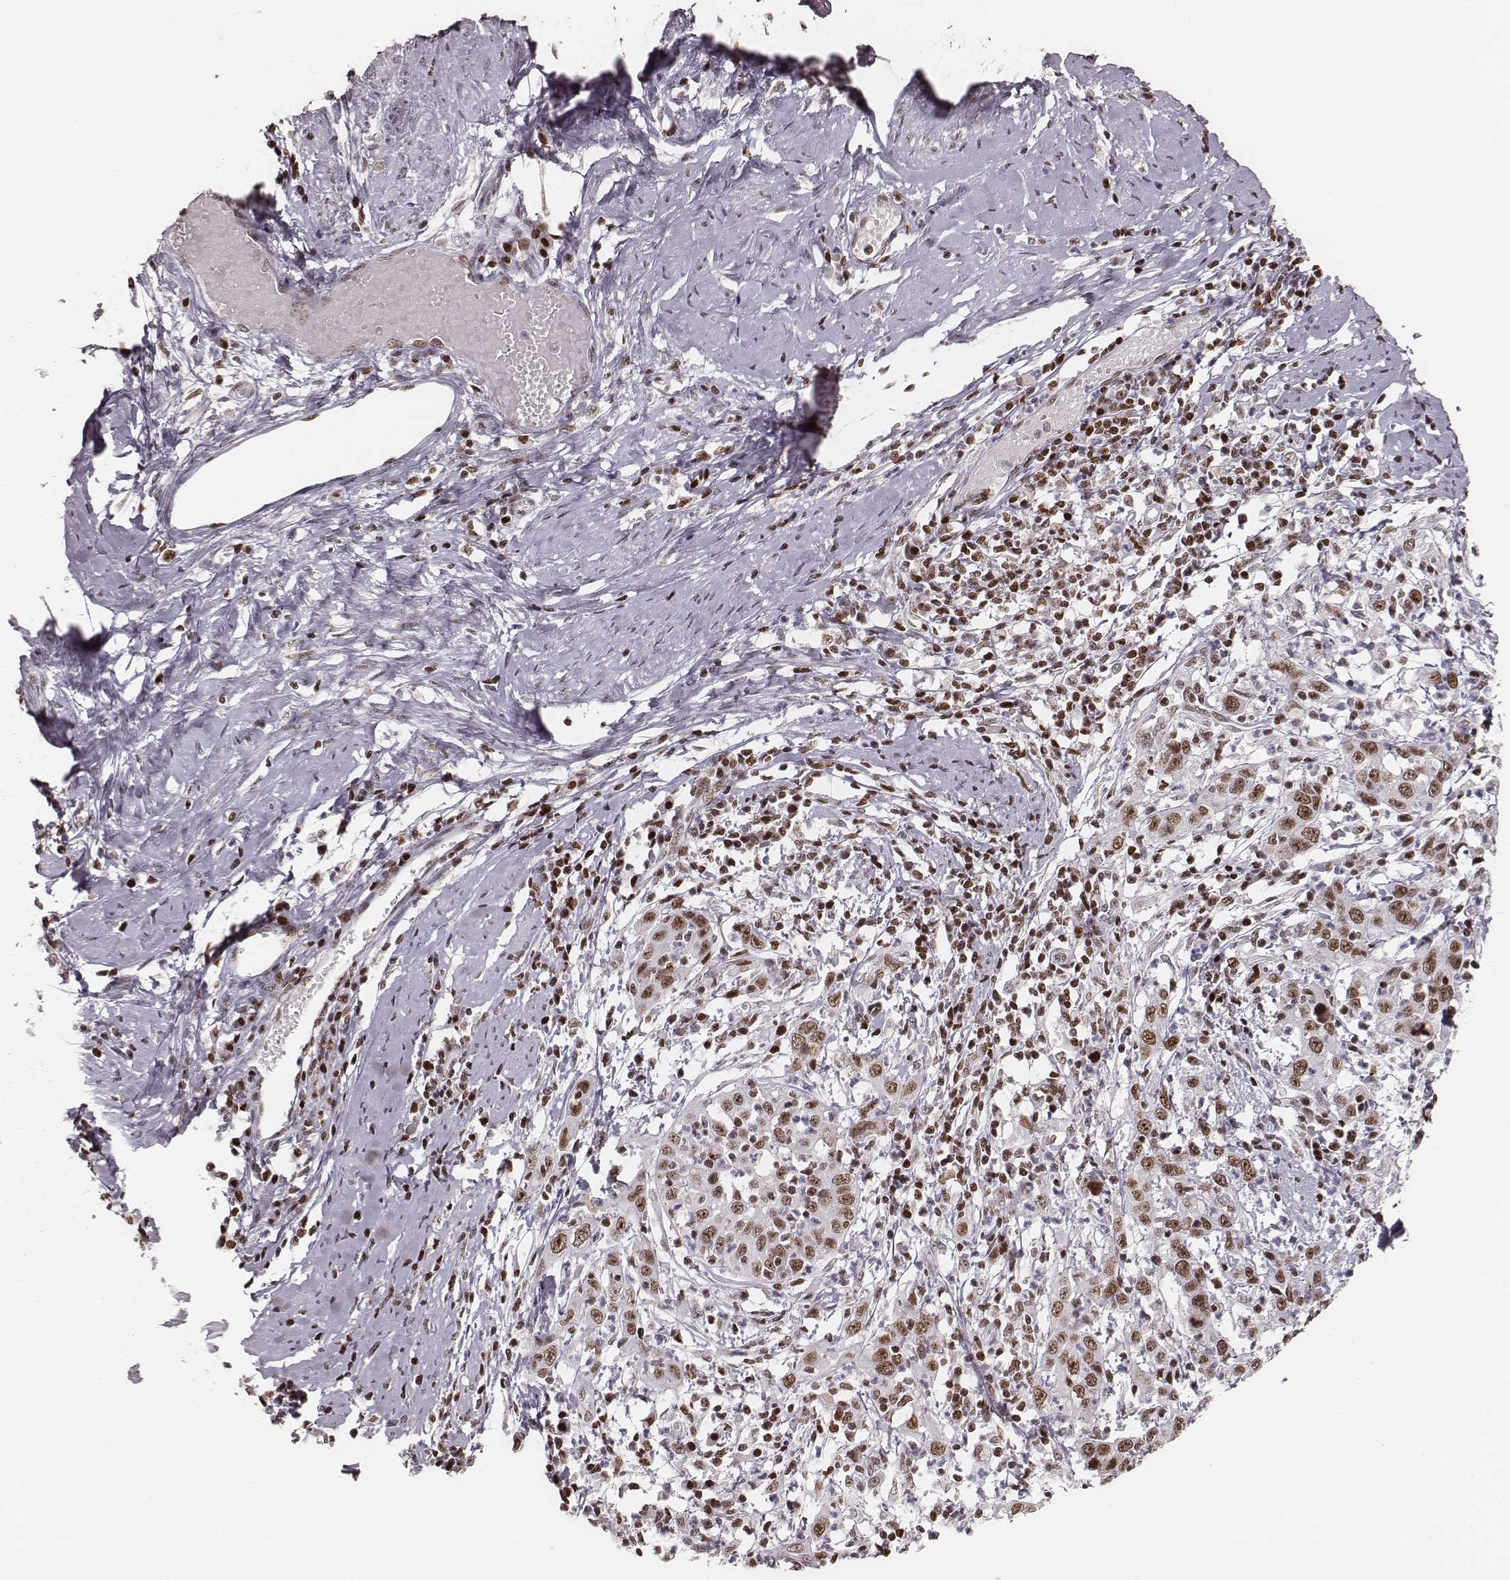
{"staining": {"intensity": "moderate", "quantity": ">75%", "location": "nuclear"}, "tissue": "cervical cancer", "cell_type": "Tumor cells", "image_type": "cancer", "snomed": [{"axis": "morphology", "description": "Squamous cell carcinoma, NOS"}, {"axis": "topography", "description": "Cervix"}], "caption": "An immunohistochemistry micrograph of neoplastic tissue is shown. Protein staining in brown shows moderate nuclear positivity in squamous cell carcinoma (cervical) within tumor cells.", "gene": "PARP1", "patient": {"sex": "female", "age": 46}}